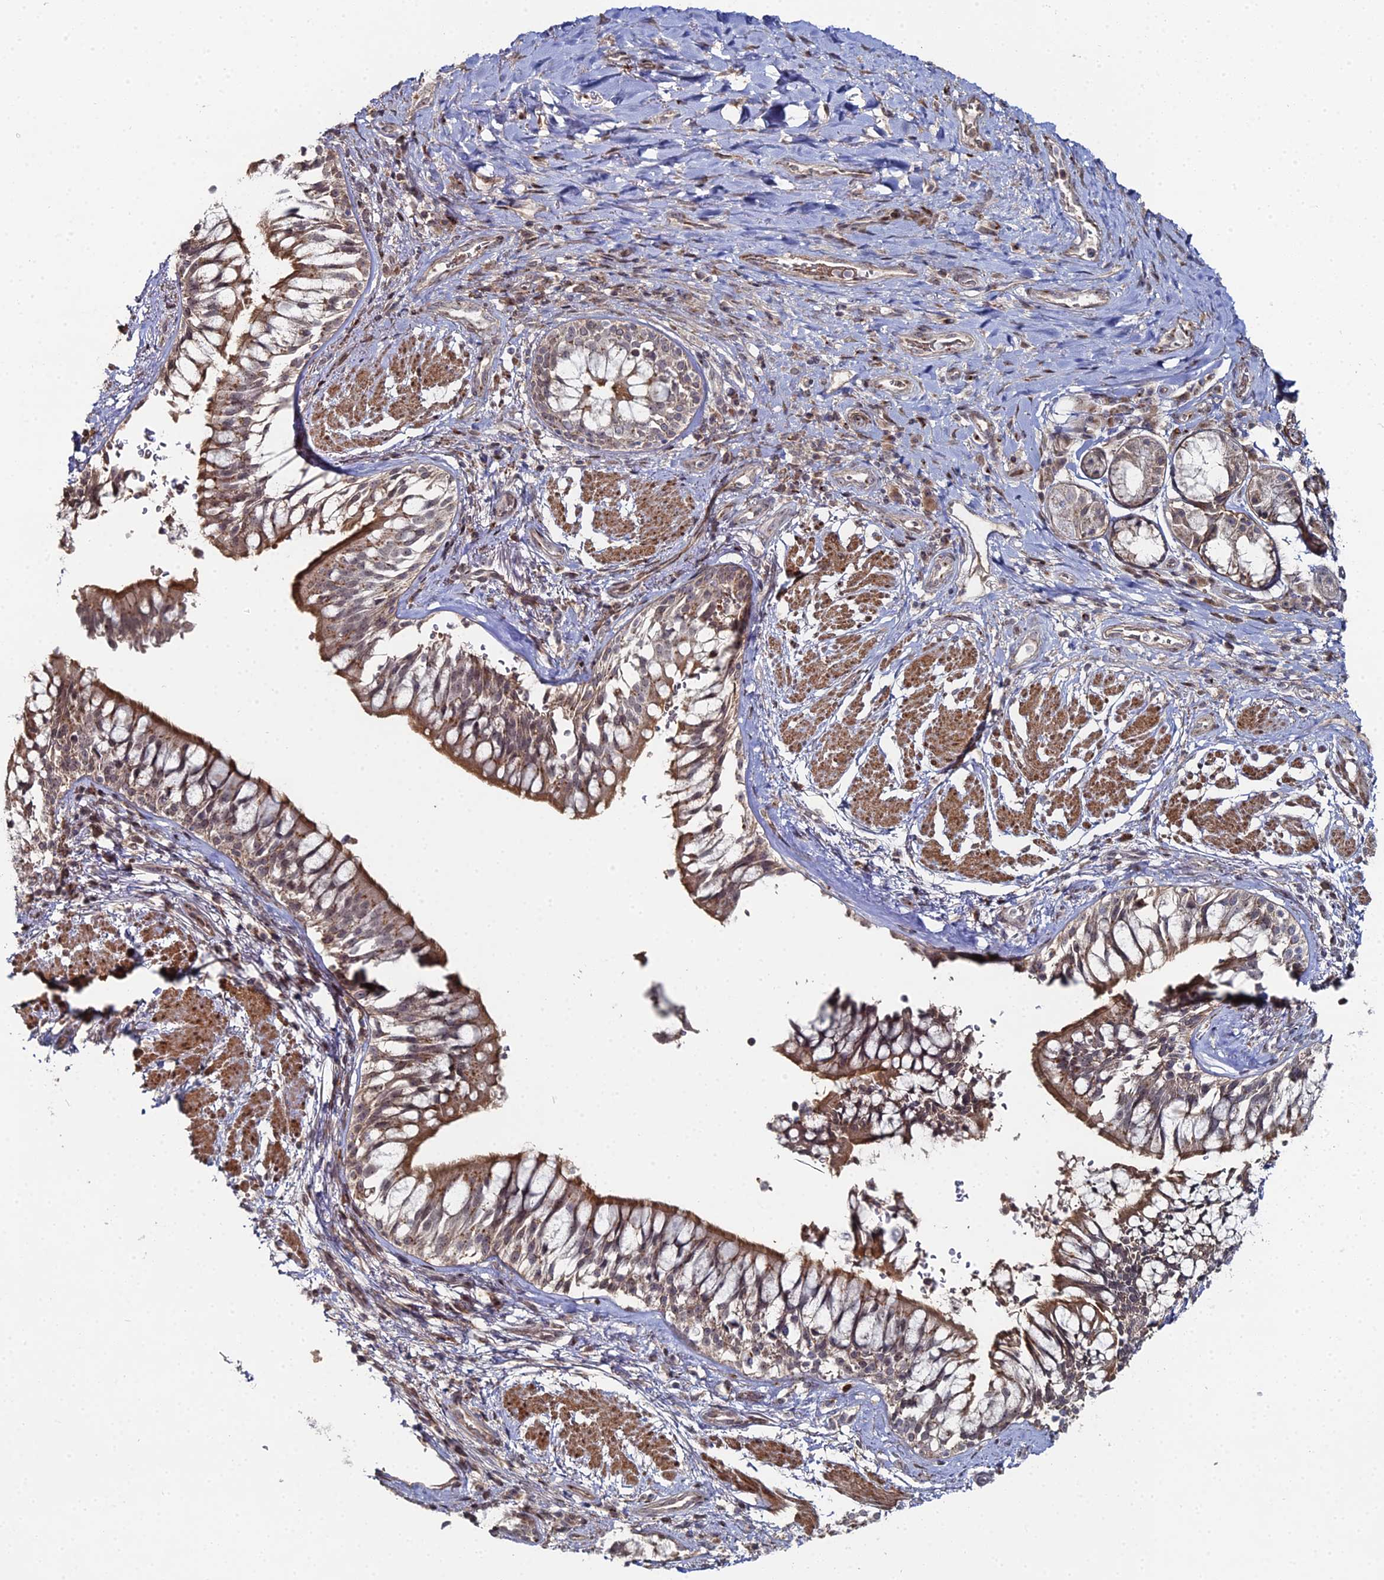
{"staining": {"intensity": "negative", "quantity": "none", "location": "none"}, "tissue": "adipose tissue", "cell_type": "Adipocytes", "image_type": "normal", "snomed": [{"axis": "morphology", "description": "Normal tissue, NOS"}, {"axis": "morphology", "description": "Squamous cell carcinoma, NOS"}, {"axis": "topography", "description": "Bronchus"}, {"axis": "topography", "description": "Lung"}], "caption": "Immunohistochemistry (IHC) image of normal adipose tissue stained for a protein (brown), which exhibits no staining in adipocytes. (Immunohistochemistry (IHC), brightfield microscopy, high magnification).", "gene": "SGMS1", "patient": {"sex": "male", "age": 64}}